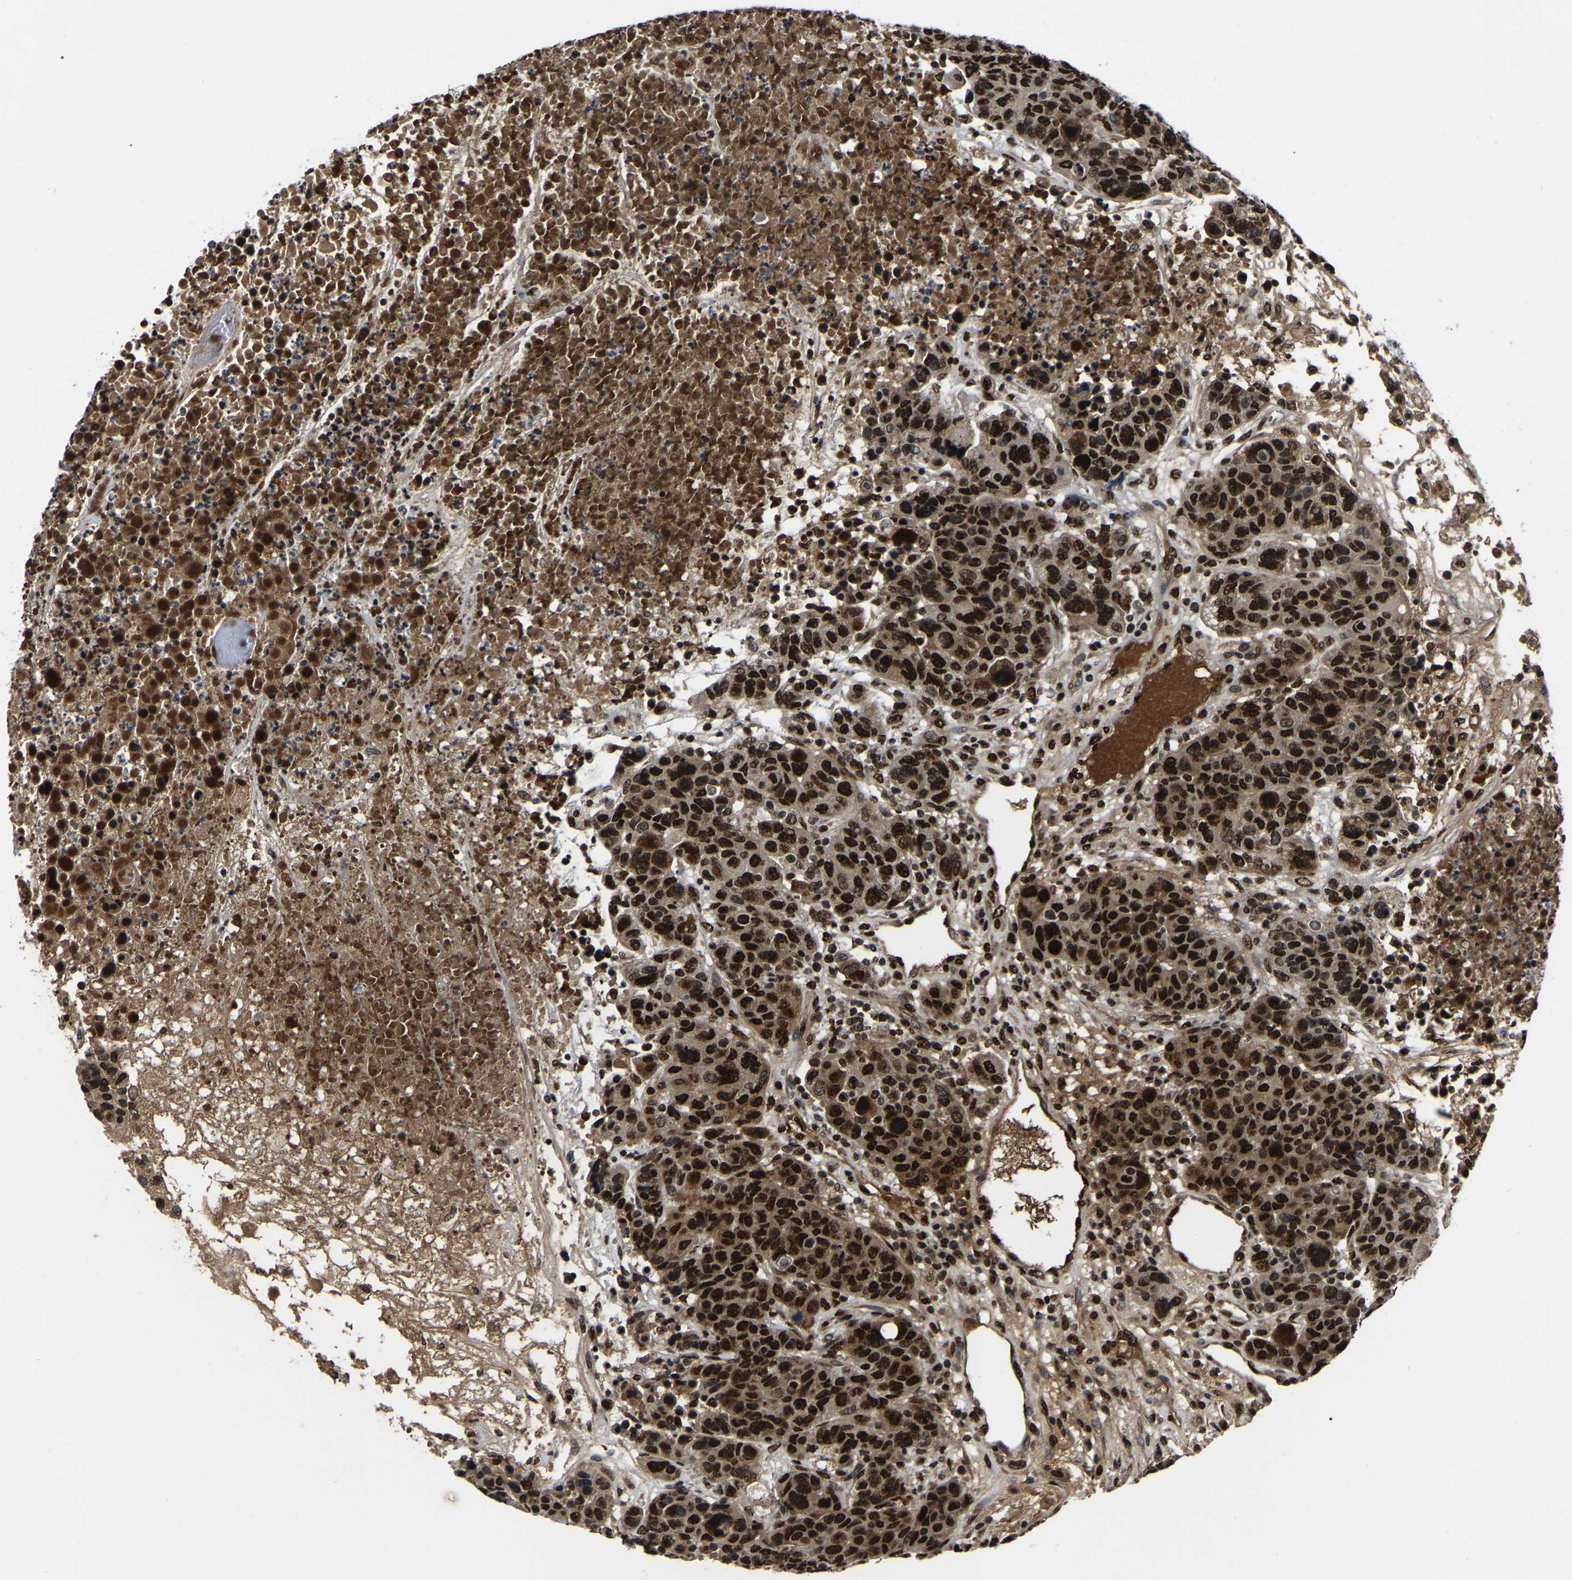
{"staining": {"intensity": "strong", "quantity": ">75%", "location": "nuclear"}, "tissue": "breast cancer", "cell_type": "Tumor cells", "image_type": "cancer", "snomed": [{"axis": "morphology", "description": "Duct carcinoma"}, {"axis": "topography", "description": "Breast"}], "caption": "Strong nuclear expression is identified in approximately >75% of tumor cells in breast cancer (infiltrating ductal carcinoma).", "gene": "TRIM35", "patient": {"sex": "female", "age": 37}}